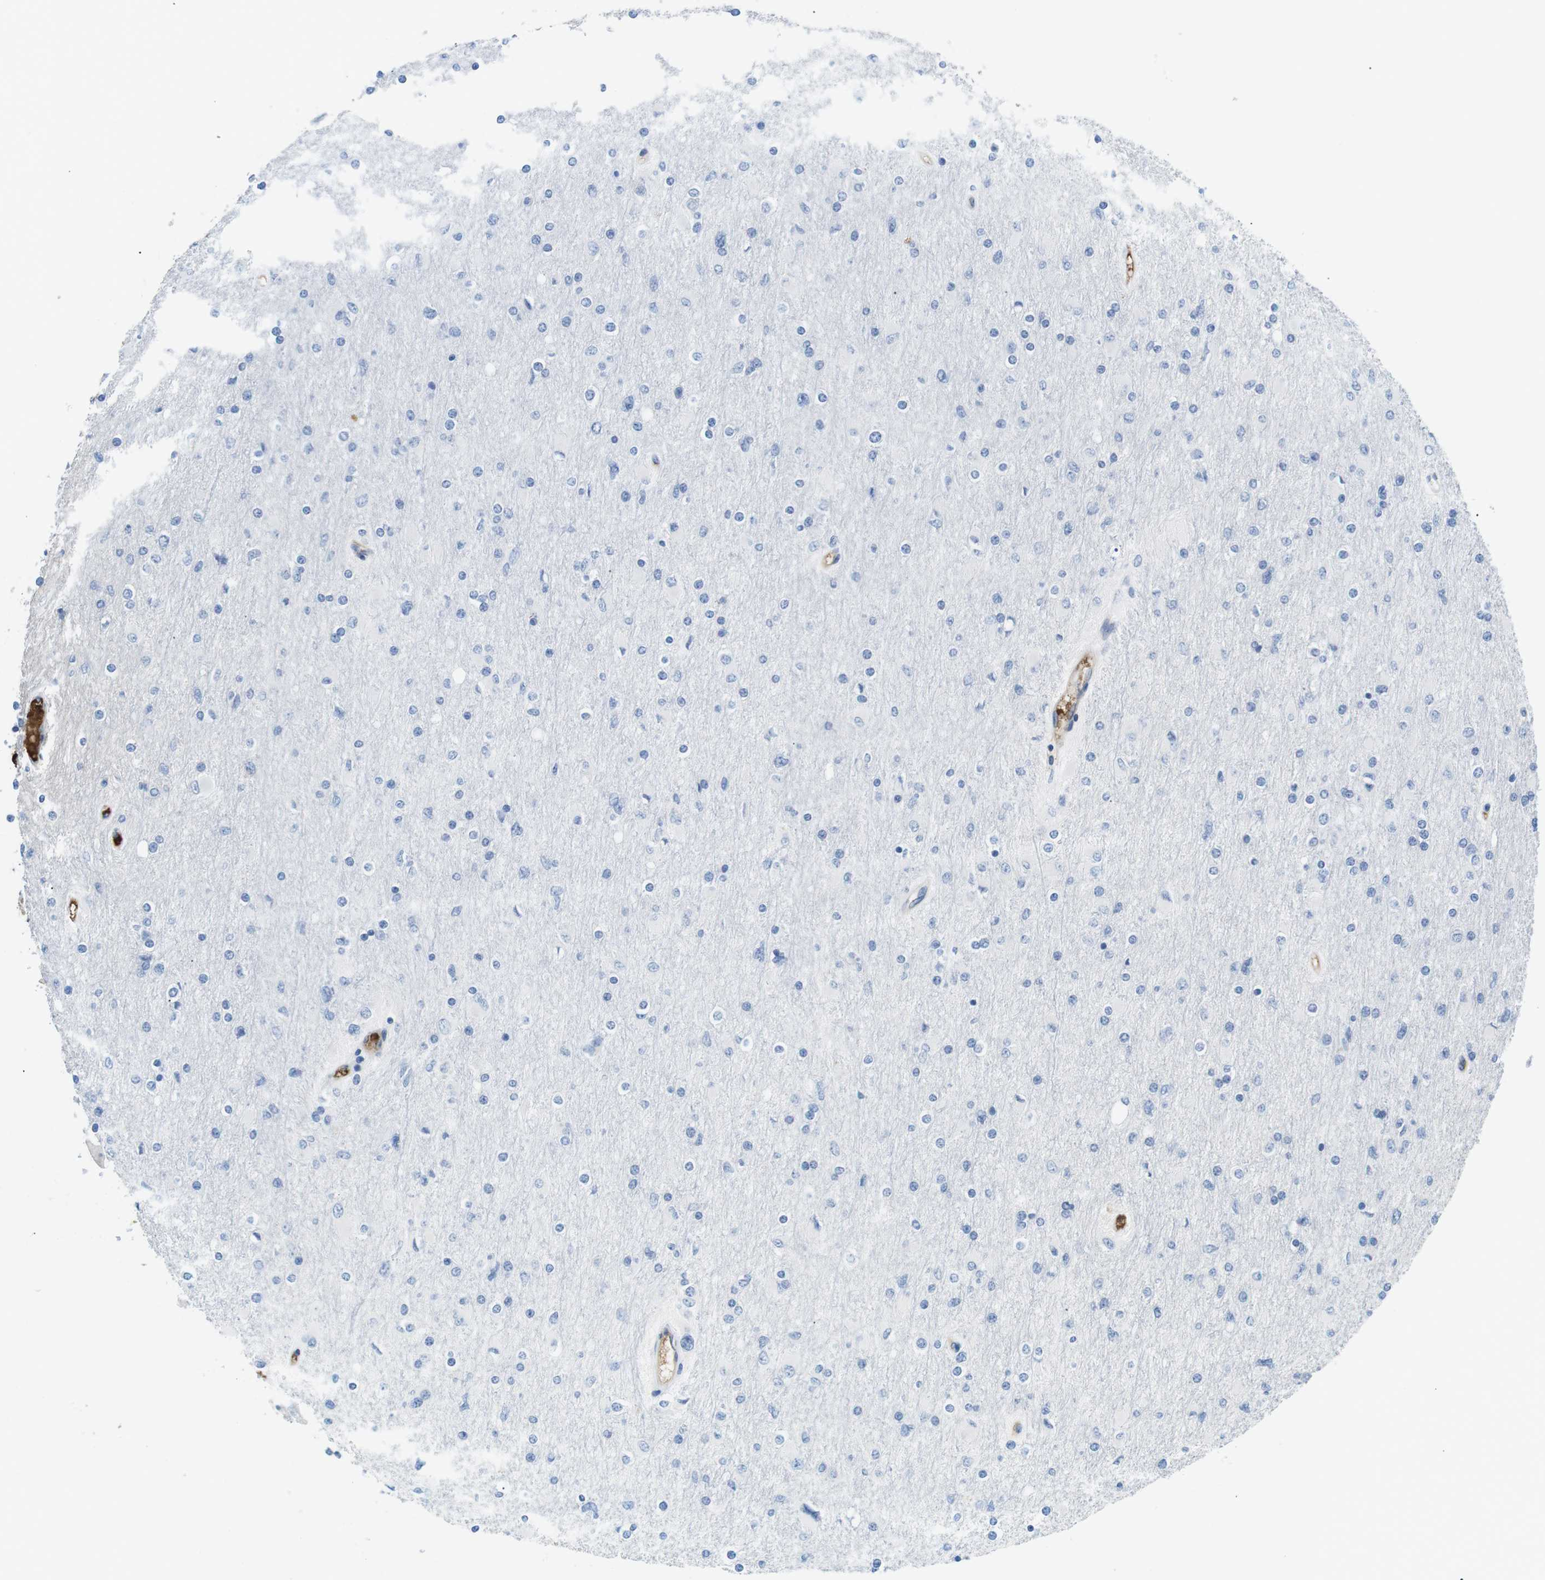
{"staining": {"intensity": "negative", "quantity": "none", "location": "none"}, "tissue": "glioma", "cell_type": "Tumor cells", "image_type": "cancer", "snomed": [{"axis": "morphology", "description": "Glioma, malignant, High grade"}, {"axis": "topography", "description": "Cerebral cortex"}], "caption": "Histopathology image shows no protein staining in tumor cells of glioma tissue.", "gene": "ADCY10", "patient": {"sex": "female", "age": 36}}